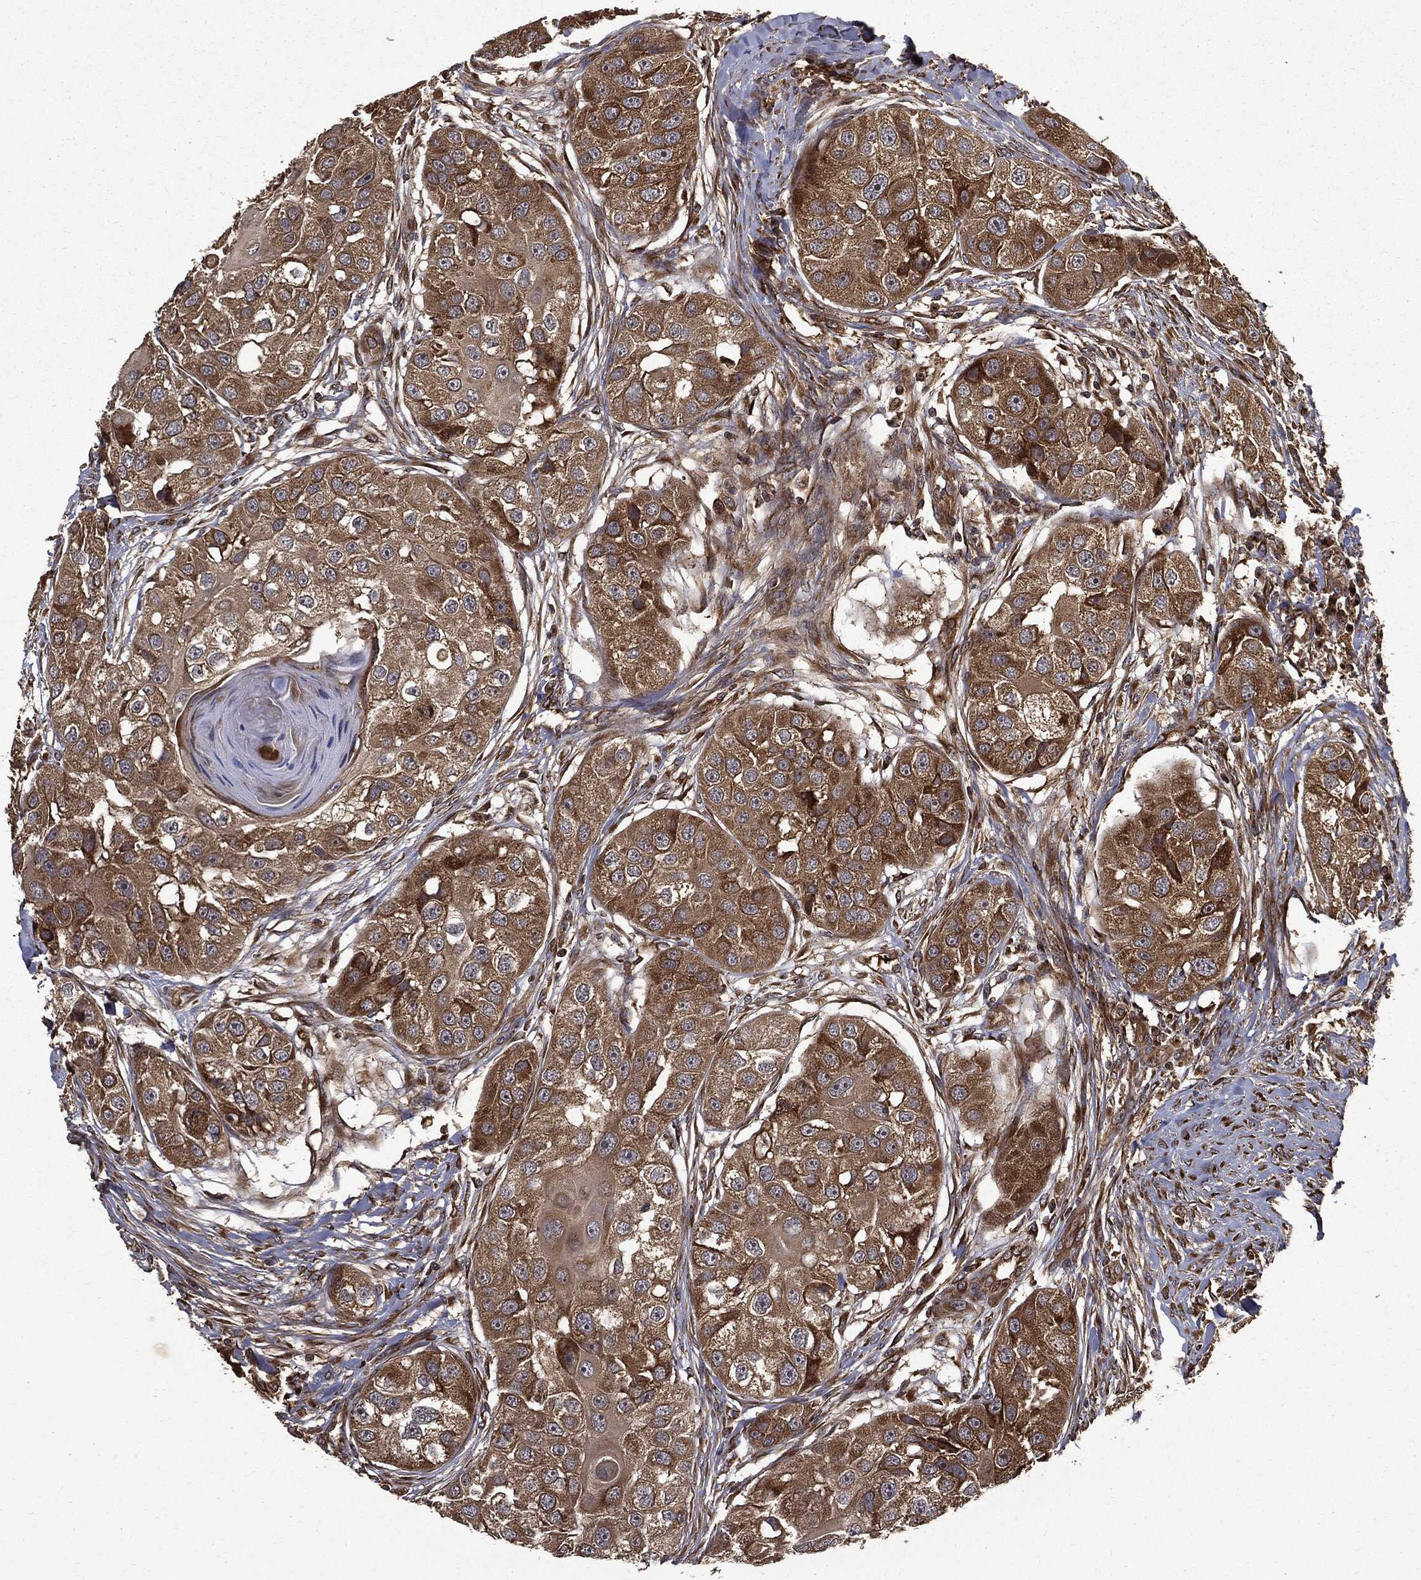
{"staining": {"intensity": "moderate", "quantity": ">75%", "location": "cytoplasmic/membranous"}, "tissue": "head and neck cancer", "cell_type": "Tumor cells", "image_type": "cancer", "snomed": [{"axis": "morphology", "description": "Normal tissue, NOS"}, {"axis": "morphology", "description": "Squamous cell carcinoma, NOS"}, {"axis": "topography", "description": "Skeletal muscle"}, {"axis": "topography", "description": "Head-Neck"}], "caption": "Immunohistochemical staining of human head and neck cancer reveals medium levels of moderate cytoplasmic/membranous protein staining in approximately >75% of tumor cells.", "gene": "HTT", "patient": {"sex": "male", "age": 51}}